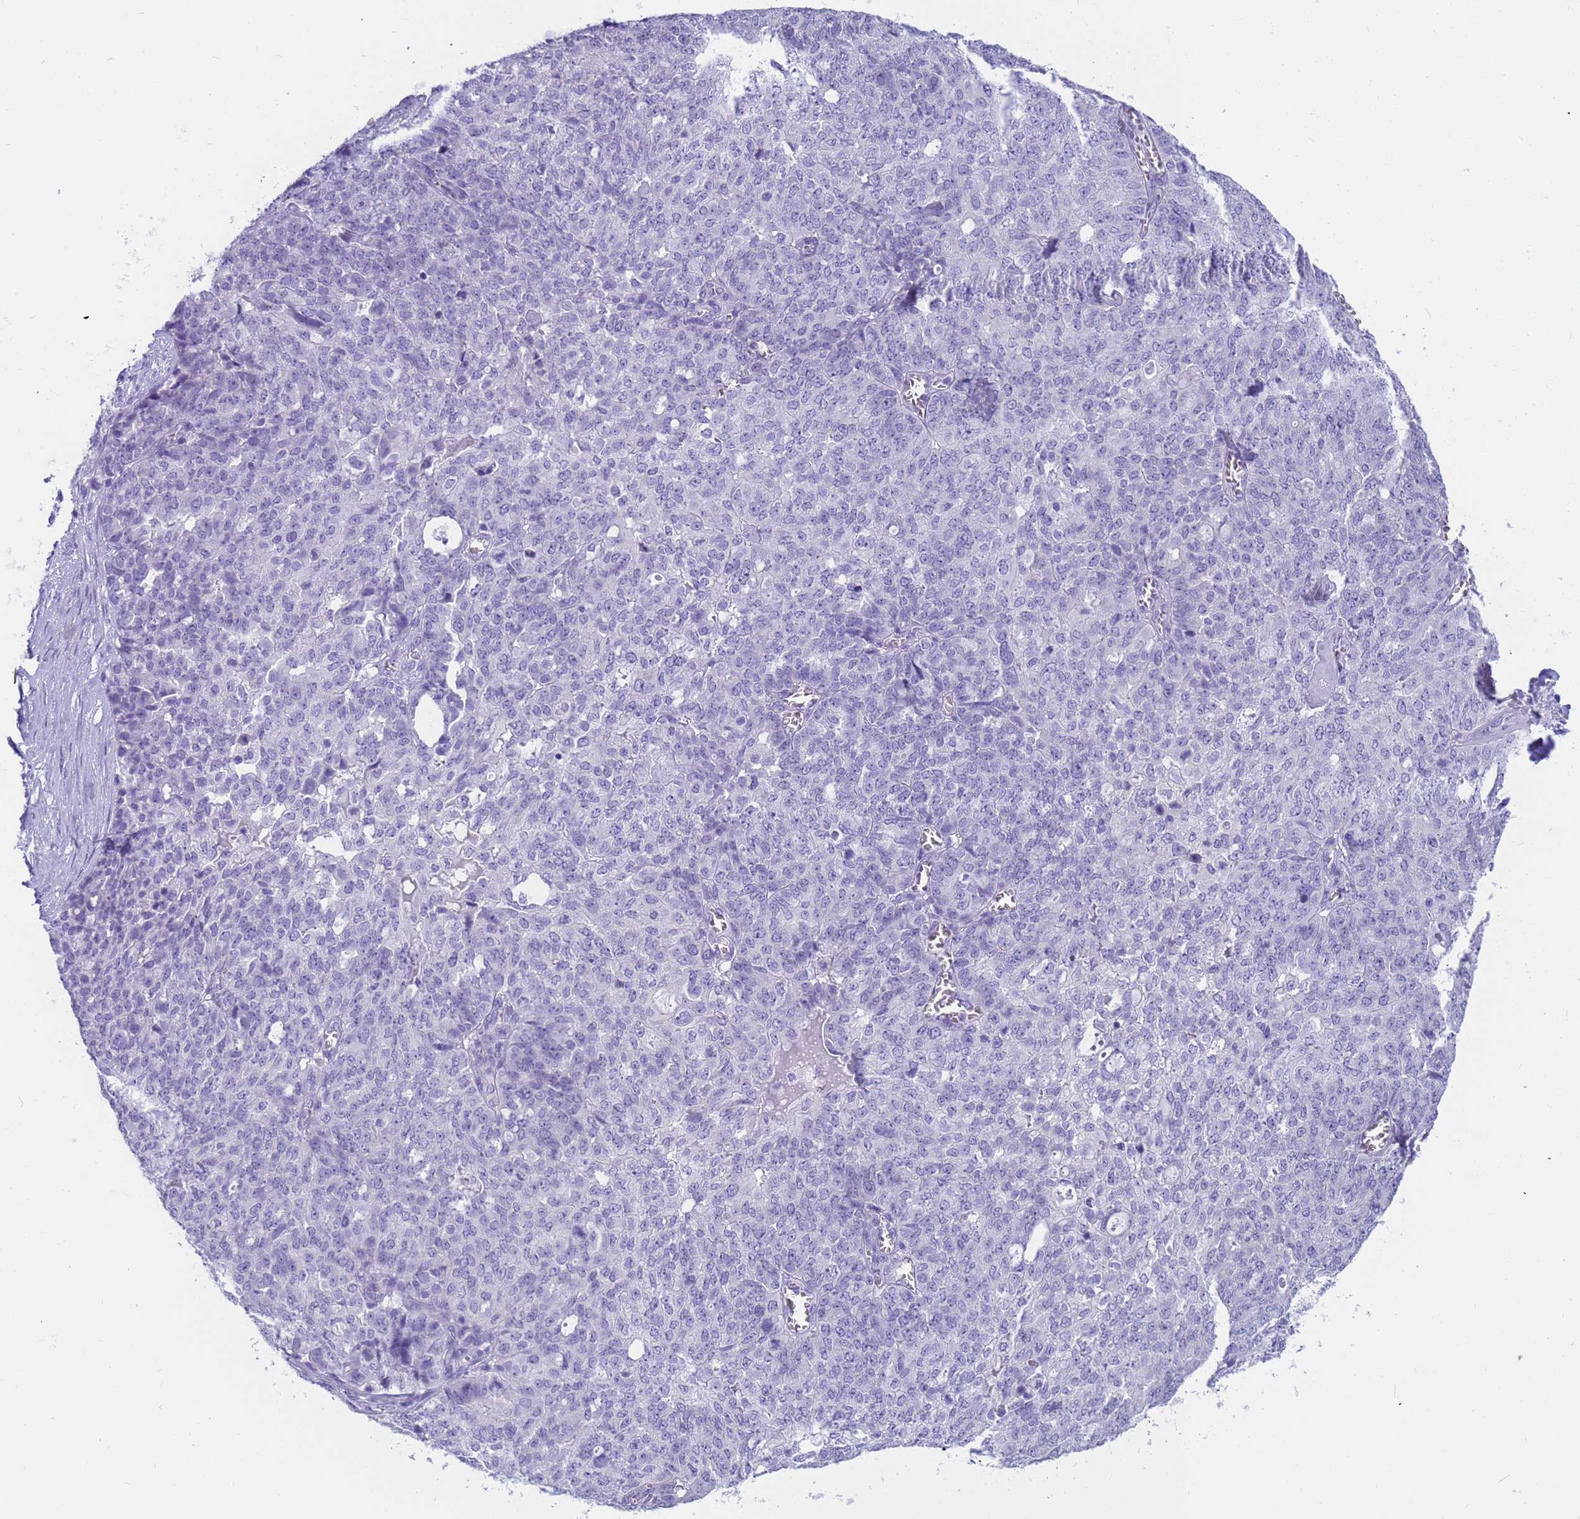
{"staining": {"intensity": "negative", "quantity": "none", "location": "none"}, "tissue": "ovarian cancer", "cell_type": "Tumor cells", "image_type": "cancer", "snomed": [{"axis": "morphology", "description": "Cystadenocarcinoma, serous, NOS"}, {"axis": "topography", "description": "Soft tissue"}, {"axis": "topography", "description": "Ovary"}], "caption": "A high-resolution photomicrograph shows IHC staining of ovarian cancer (serous cystadenocarcinoma), which reveals no significant expression in tumor cells.", "gene": "RNASE2", "patient": {"sex": "female", "age": 57}}